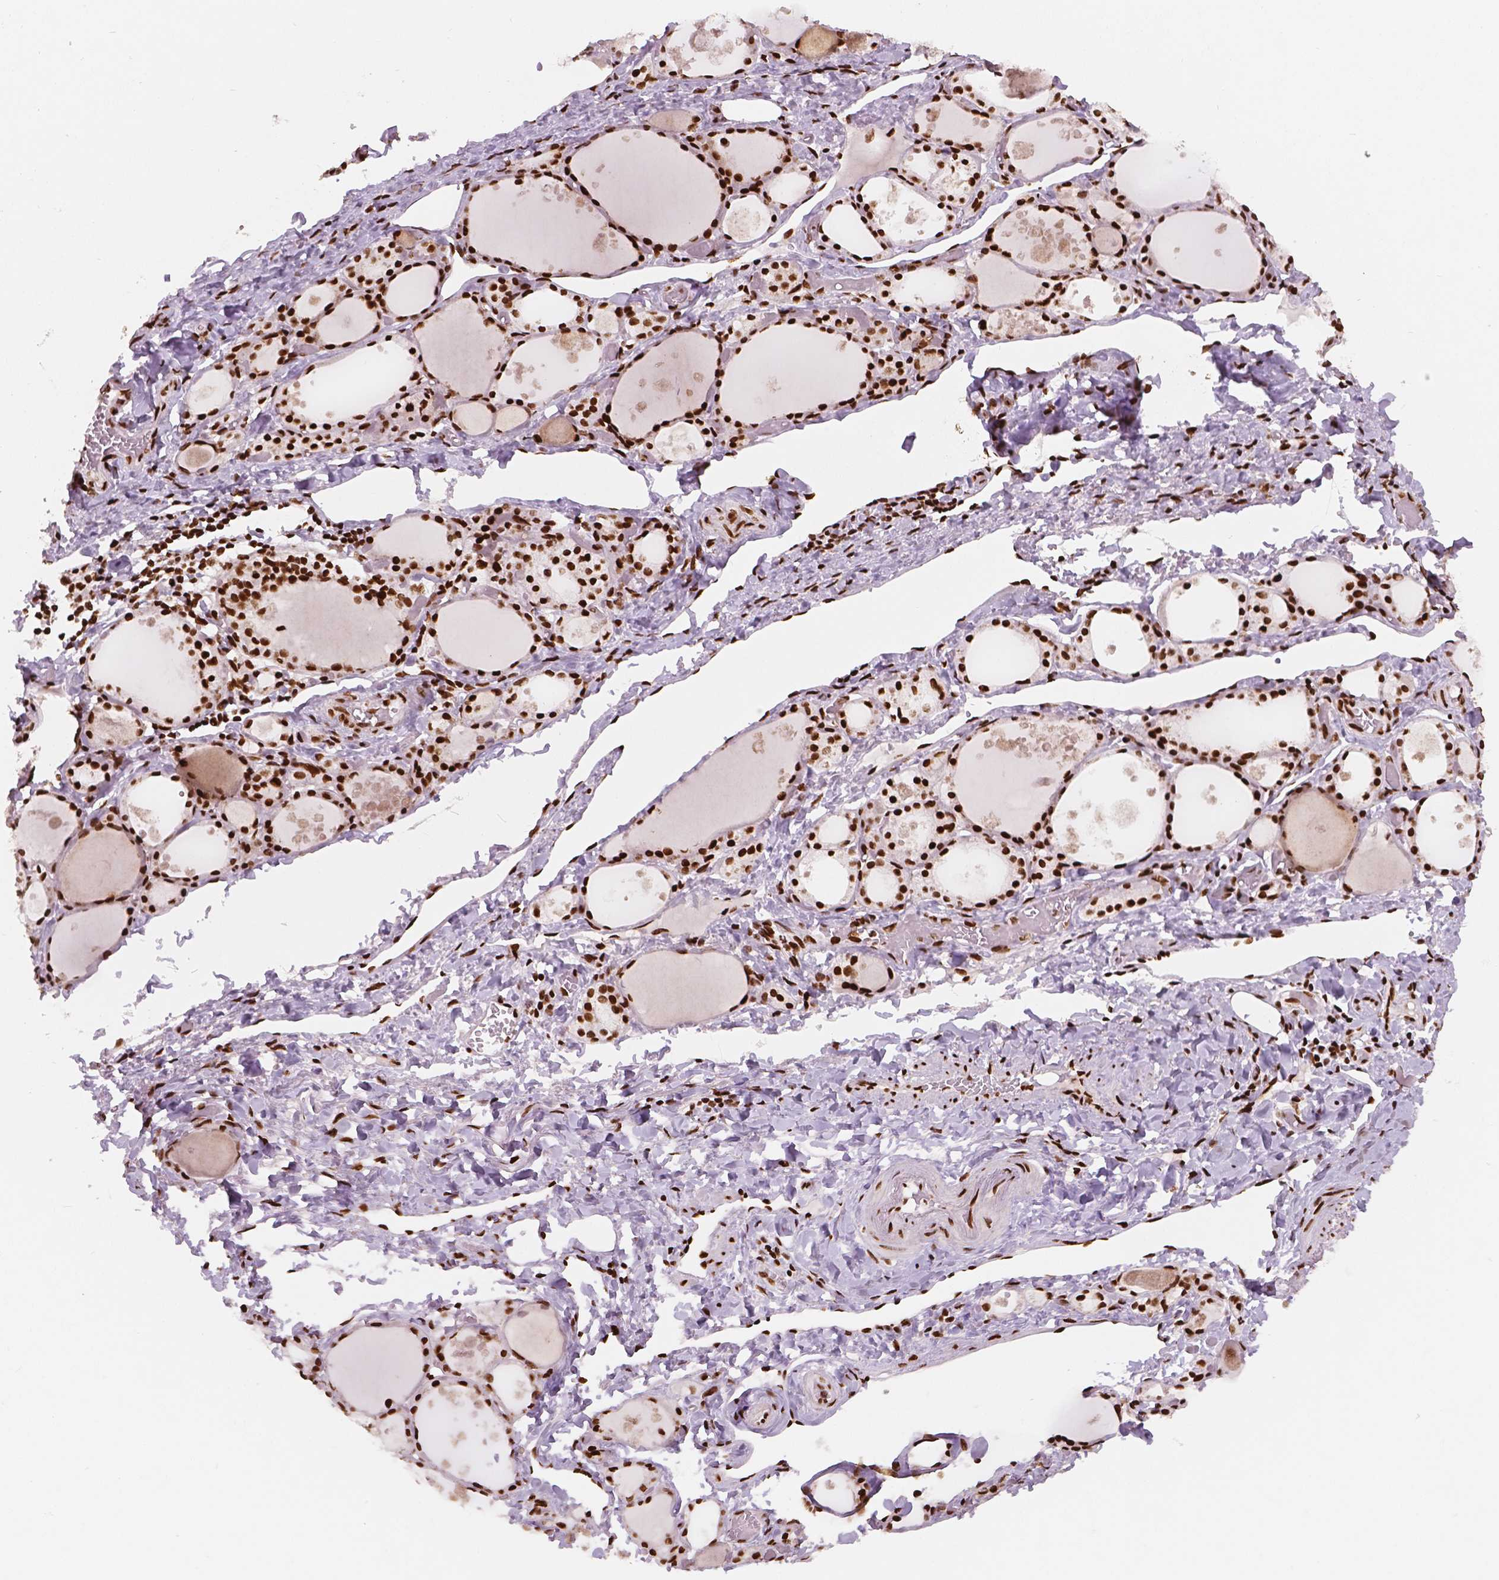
{"staining": {"intensity": "strong", "quantity": ">75%", "location": "nuclear"}, "tissue": "thyroid gland", "cell_type": "Glandular cells", "image_type": "normal", "snomed": [{"axis": "morphology", "description": "Normal tissue, NOS"}, {"axis": "topography", "description": "Thyroid gland"}], "caption": "Strong nuclear positivity for a protein is identified in approximately >75% of glandular cells of unremarkable thyroid gland using immunohistochemistry (IHC).", "gene": "BRD4", "patient": {"sex": "male", "age": 68}}